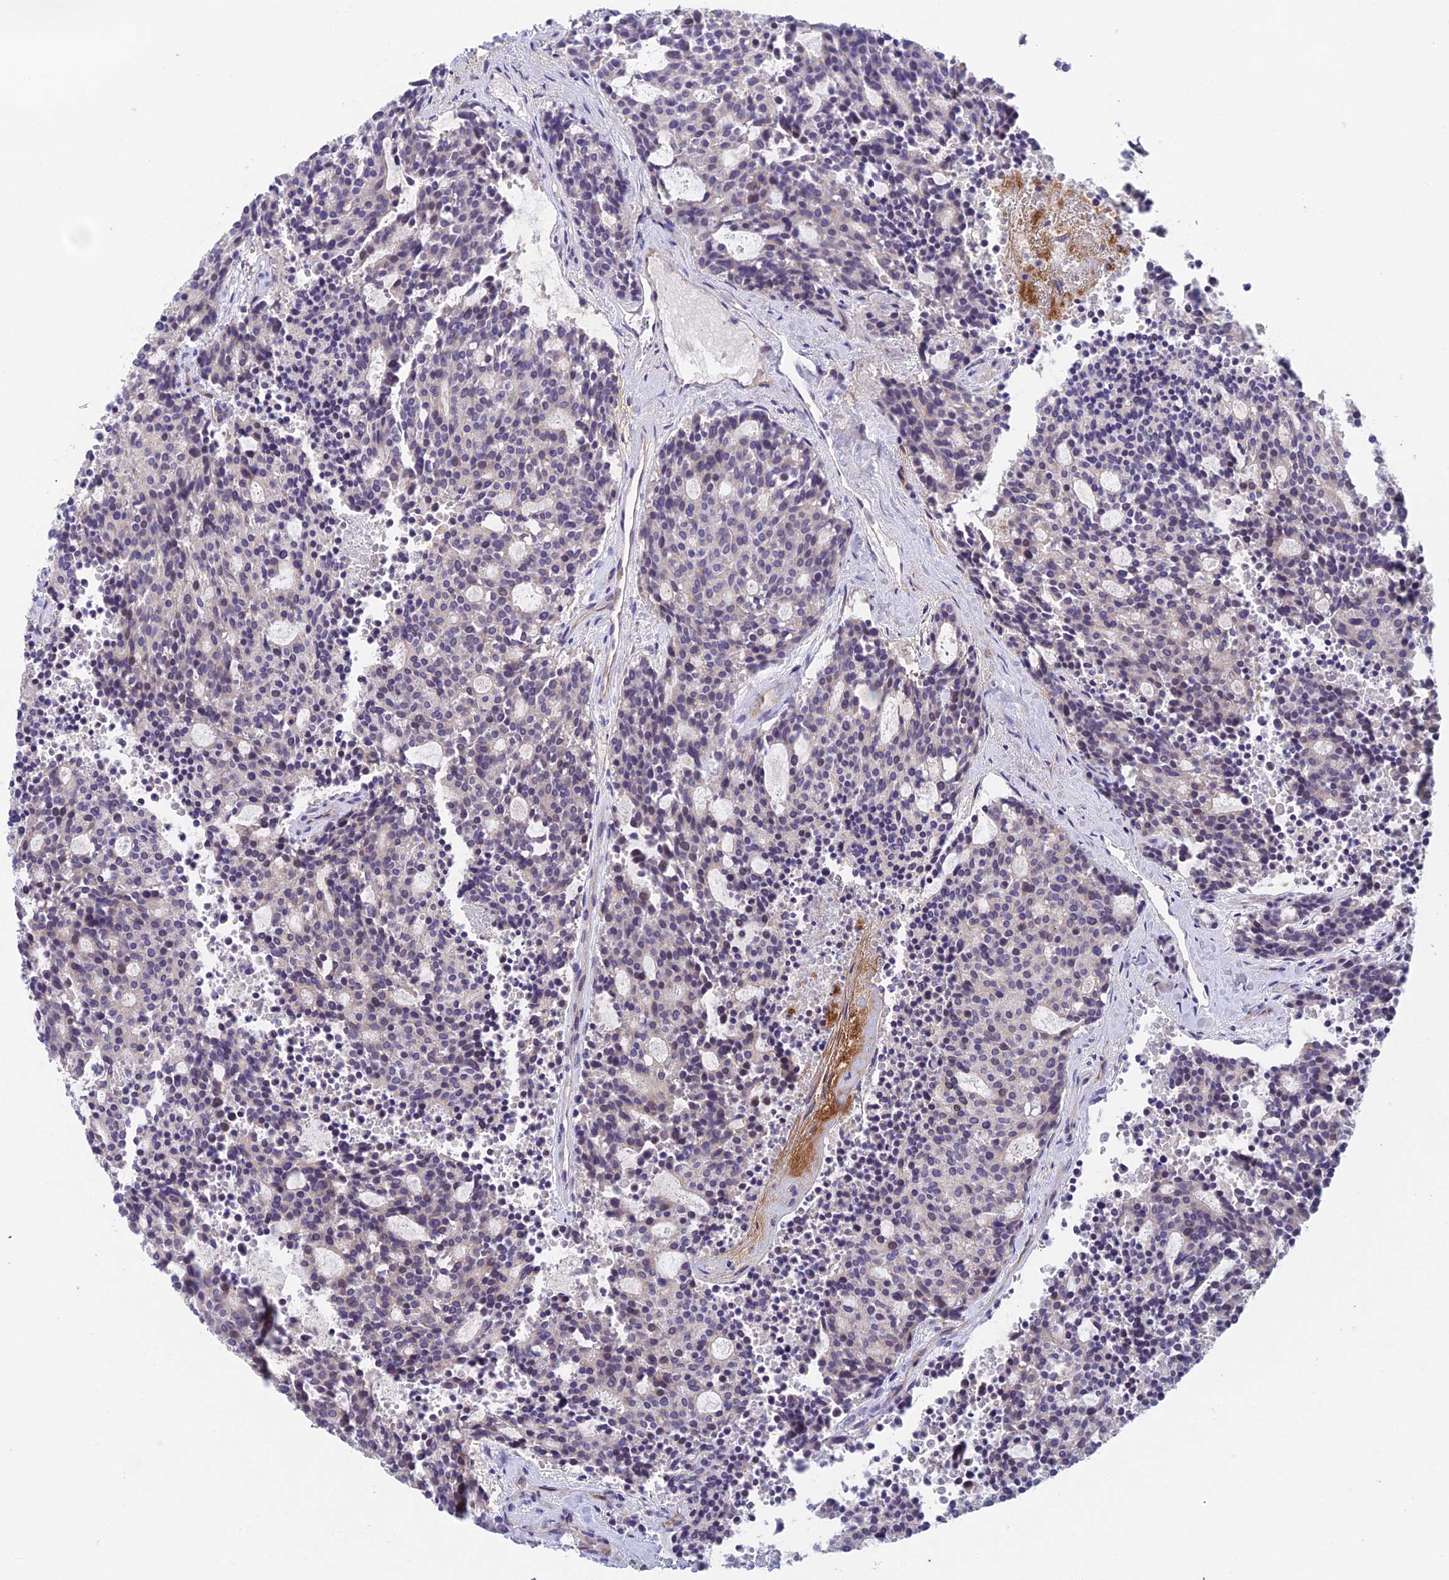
{"staining": {"intensity": "weak", "quantity": "<25%", "location": "nuclear"}, "tissue": "carcinoid", "cell_type": "Tumor cells", "image_type": "cancer", "snomed": [{"axis": "morphology", "description": "Carcinoid, malignant, NOS"}, {"axis": "topography", "description": "Pancreas"}], "caption": "A histopathology image of carcinoid (malignant) stained for a protein shows no brown staining in tumor cells.", "gene": "ADAMTS13", "patient": {"sex": "female", "age": 54}}